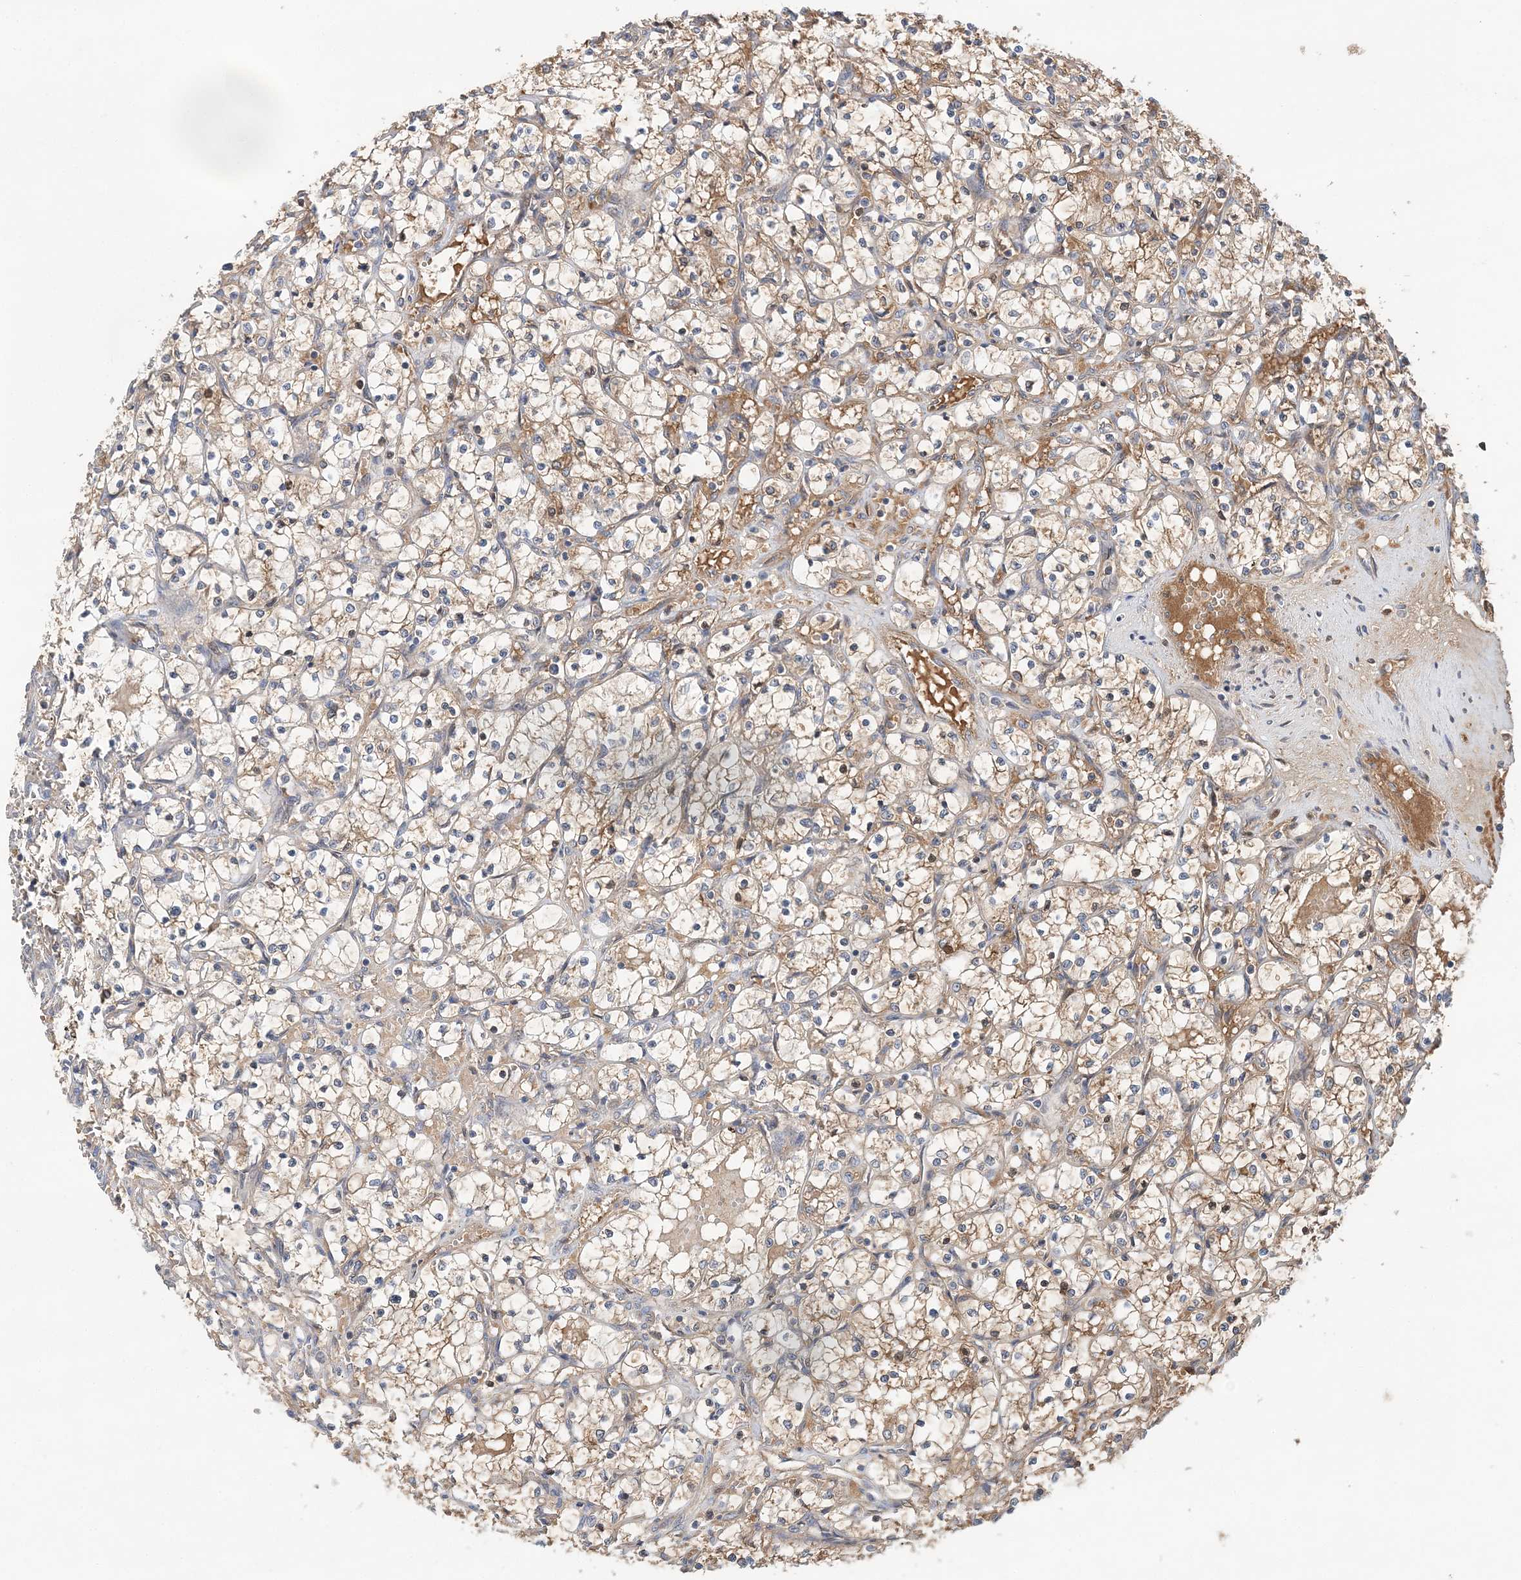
{"staining": {"intensity": "weak", "quantity": "25%-75%", "location": "cytoplasmic/membranous"}, "tissue": "renal cancer", "cell_type": "Tumor cells", "image_type": "cancer", "snomed": [{"axis": "morphology", "description": "Adenocarcinoma, NOS"}, {"axis": "topography", "description": "Kidney"}], "caption": "A high-resolution photomicrograph shows IHC staining of renal cancer, which demonstrates weak cytoplasmic/membranous staining in about 25%-75% of tumor cells. The staining was performed using DAB to visualize the protein expression in brown, while the nuclei were stained in blue with hematoxylin (Magnification: 20x).", "gene": "SYCP3", "patient": {"sex": "female", "age": 69}}